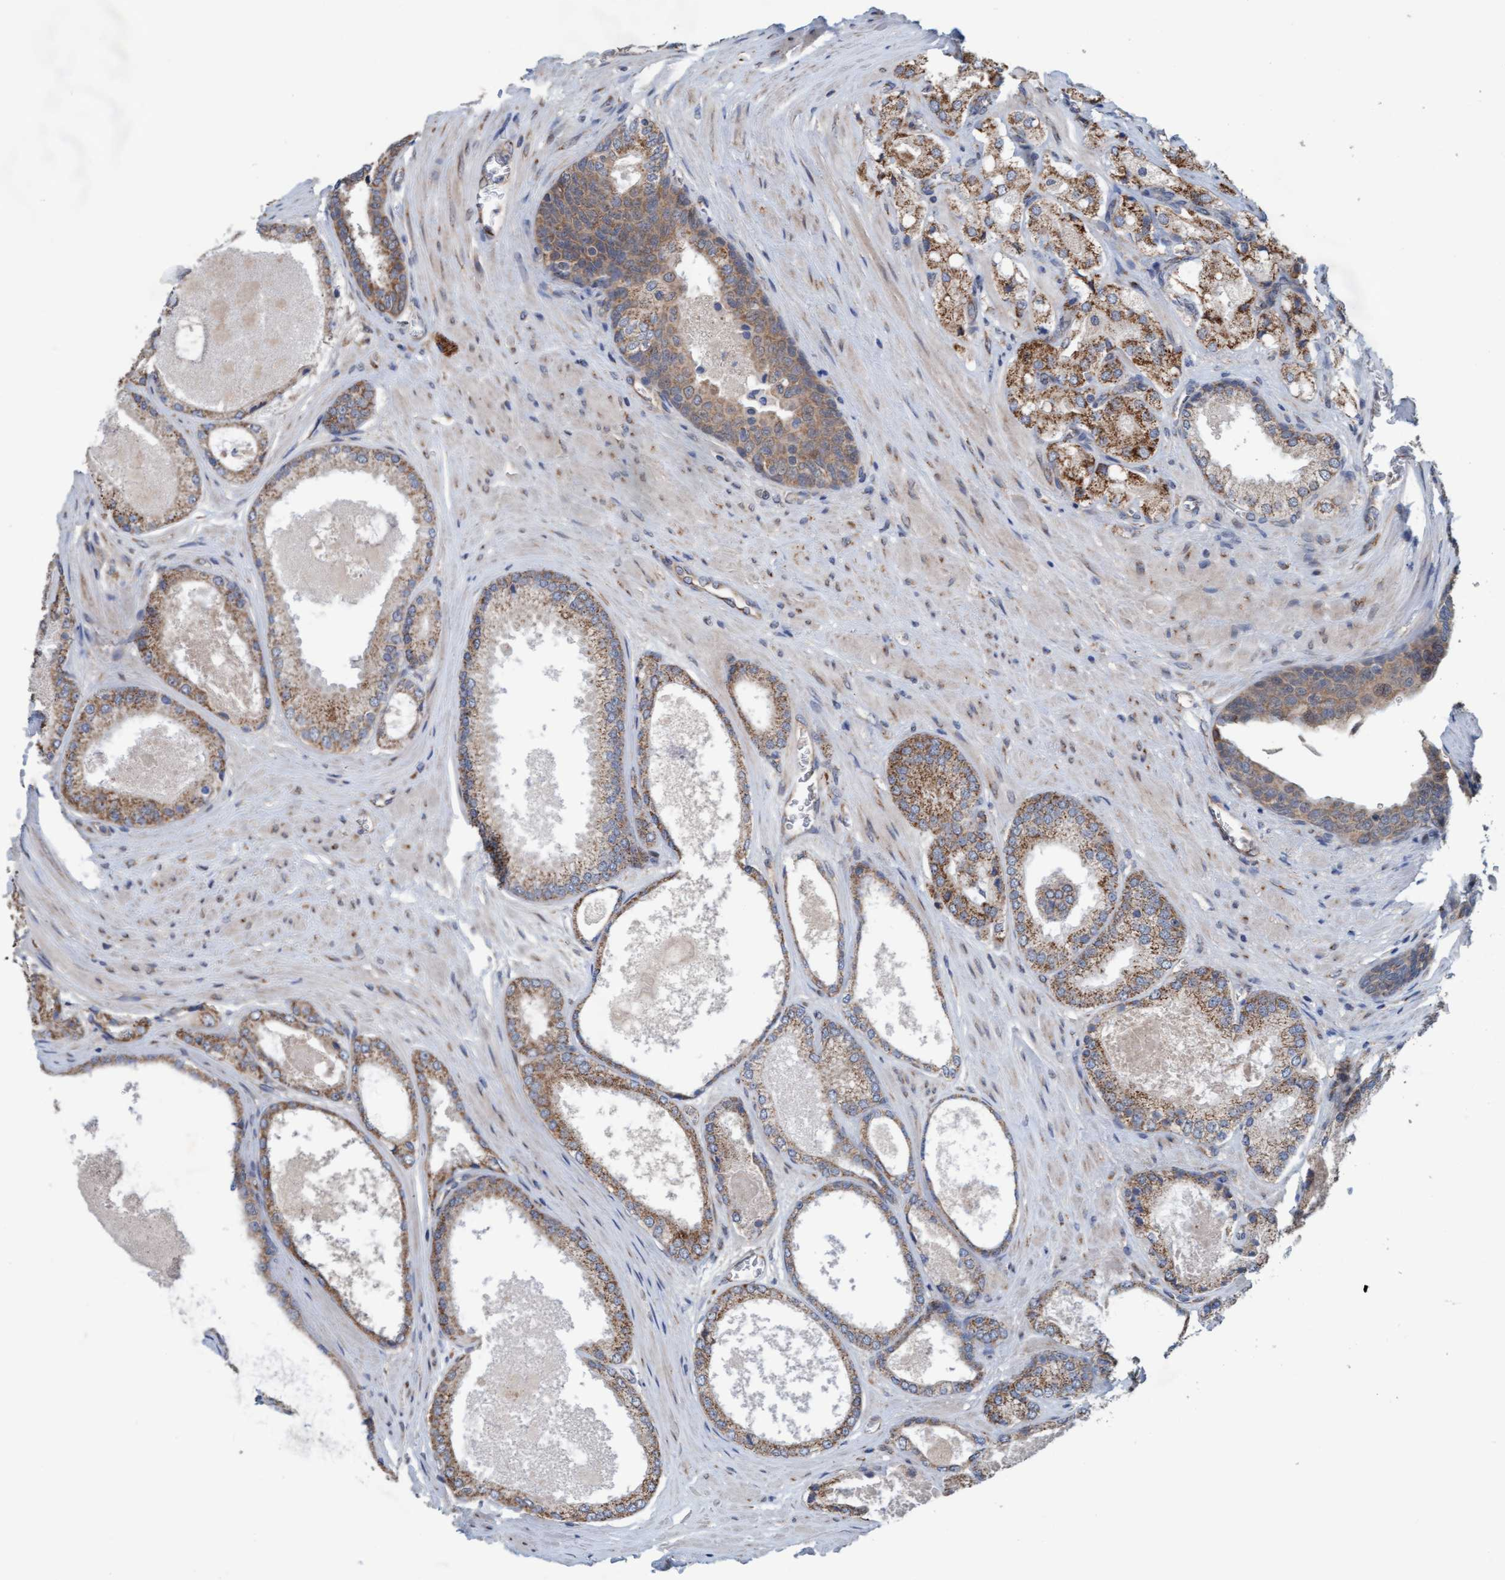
{"staining": {"intensity": "moderate", "quantity": ">75%", "location": "cytoplasmic/membranous"}, "tissue": "prostate cancer", "cell_type": "Tumor cells", "image_type": "cancer", "snomed": [{"axis": "morphology", "description": "Adenocarcinoma, High grade"}, {"axis": "topography", "description": "Prostate"}], "caption": "Prostate high-grade adenocarcinoma stained with a protein marker shows moderate staining in tumor cells.", "gene": "ZNF566", "patient": {"sex": "male", "age": 65}}